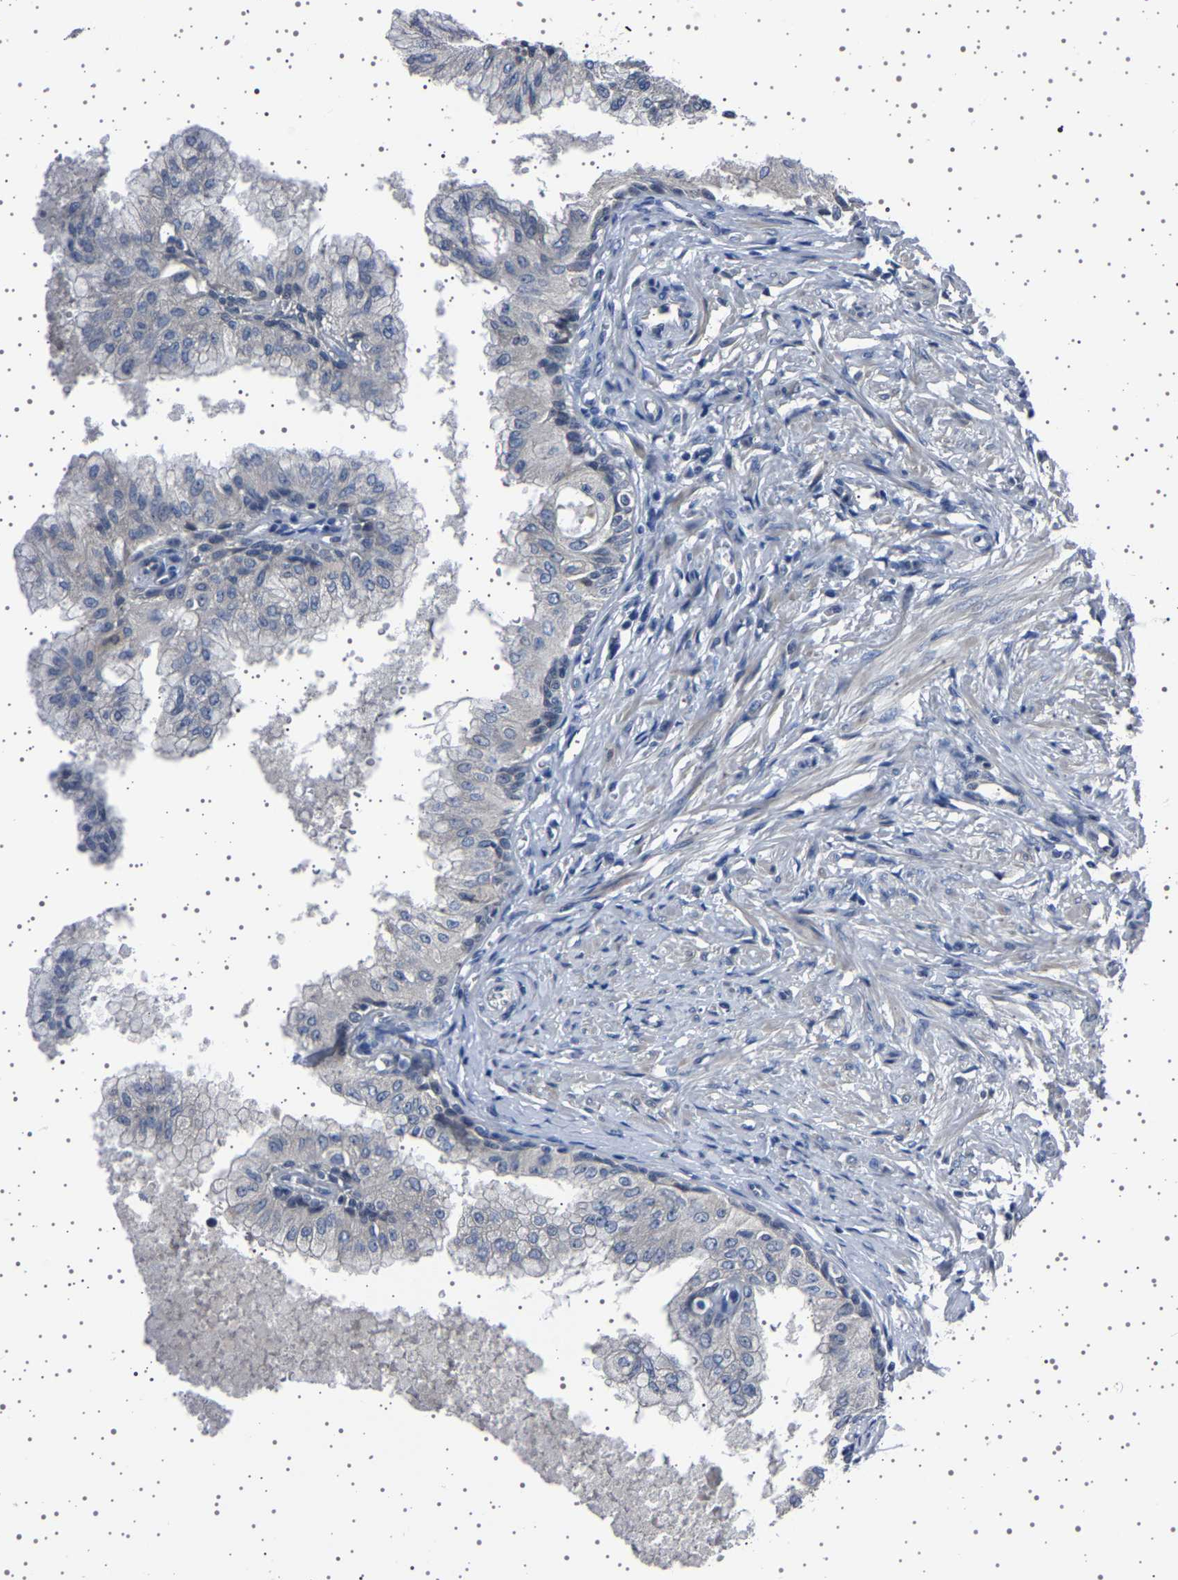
{"staining": {"intensity": "negative", "quantity": "none", "location": "none"}, "tissue": "prostate", "cell_type": "Glandular cells", "image_type": "normal", "snomed": [{"axis": "morphology", "description": "Normal tissue, NOS"}, {"axis": "topography", "description": "Prostate"}, {"axis": "topography", "description": "Seminal veicle"}], "caption": "DAB (3,3'-diaminobenzidine) immunohistochemical staining of benign human prostate reveals no significant expression in glandular cells.", "gene": "IL10RB", "patient": {"sex": "male", "age": 60}}